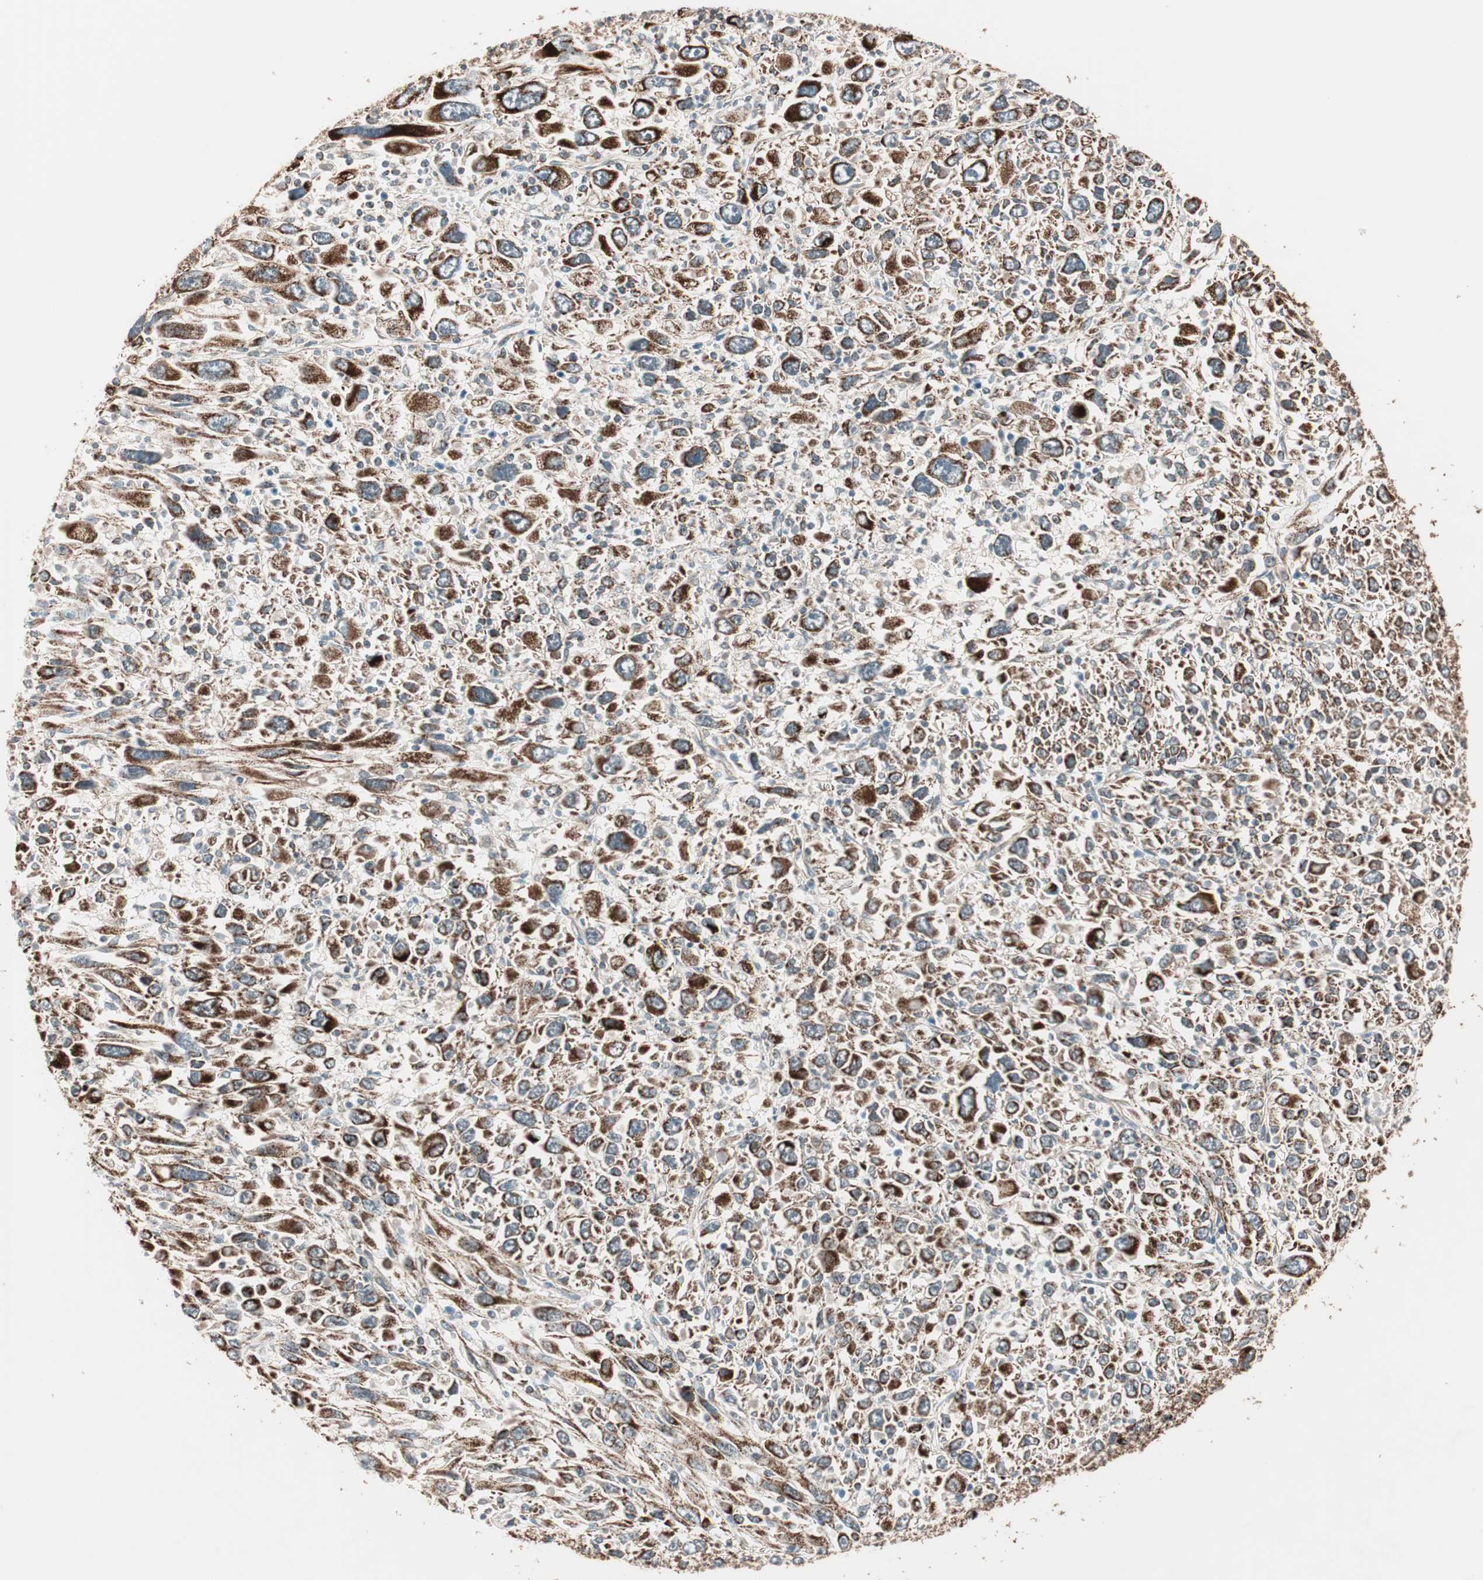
{"staining": {"intensity": "strong", "quantity": ">75%", "location": "cytoplasmic/membranous"}, "tissue": "melanoma", "cell_type": "Tumor cells", "image_type": "cancer", "snomed": [{"axis": "morphology", "description": "Malignant melanoma, Metastatic site"}, {"axis": "topography", "description": "Skin"}], "caption": "A photomicrograph showing strong cytoplasmic/membranous positivity in approximately >75% of tumor cells in melanoma, as visualized by brown immunohistochemical staining.", "gene": "TOMM22", "patient": {"sex": "female", "age": 56}}